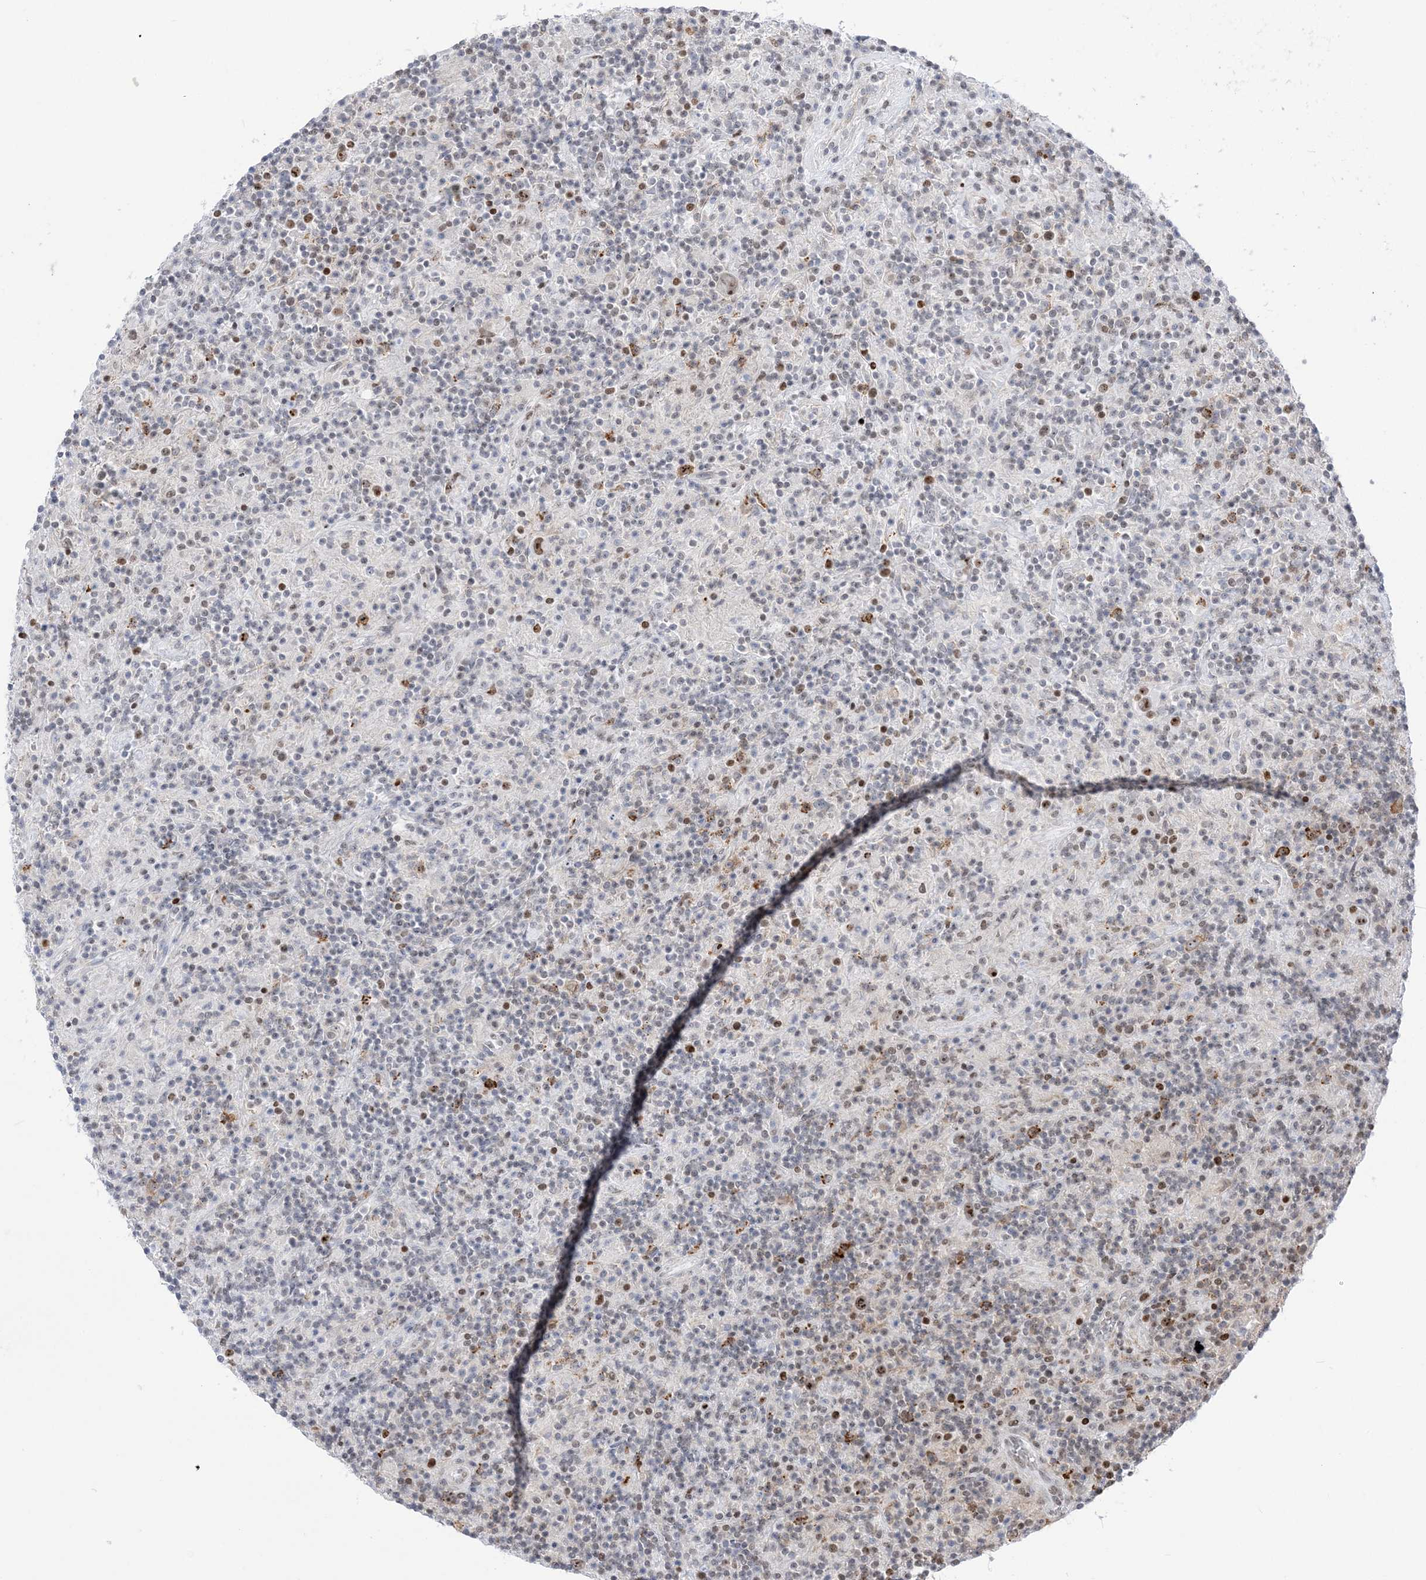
{"staining": {"intensity": "moderate", "quantity": ">75%", "location": "nuclear"}, "tissue": "lymphoma", "cell_type": "Tumor cells", "image_type": "cancer", "snomed": [{"axis": "morphology", "description": "Hodgkin's disease, NOS"}, {"axis": "topography", "description": "Lymph node"}], "caption": "The immunohistochemical stain shows moderate nuclear expression in tumor cells of Hodgkin's disease tissue. (IHC, brightfield microscopy, high magnification).", "gene": "DDX21", "patient": {"sex": "male", "age": 70}}